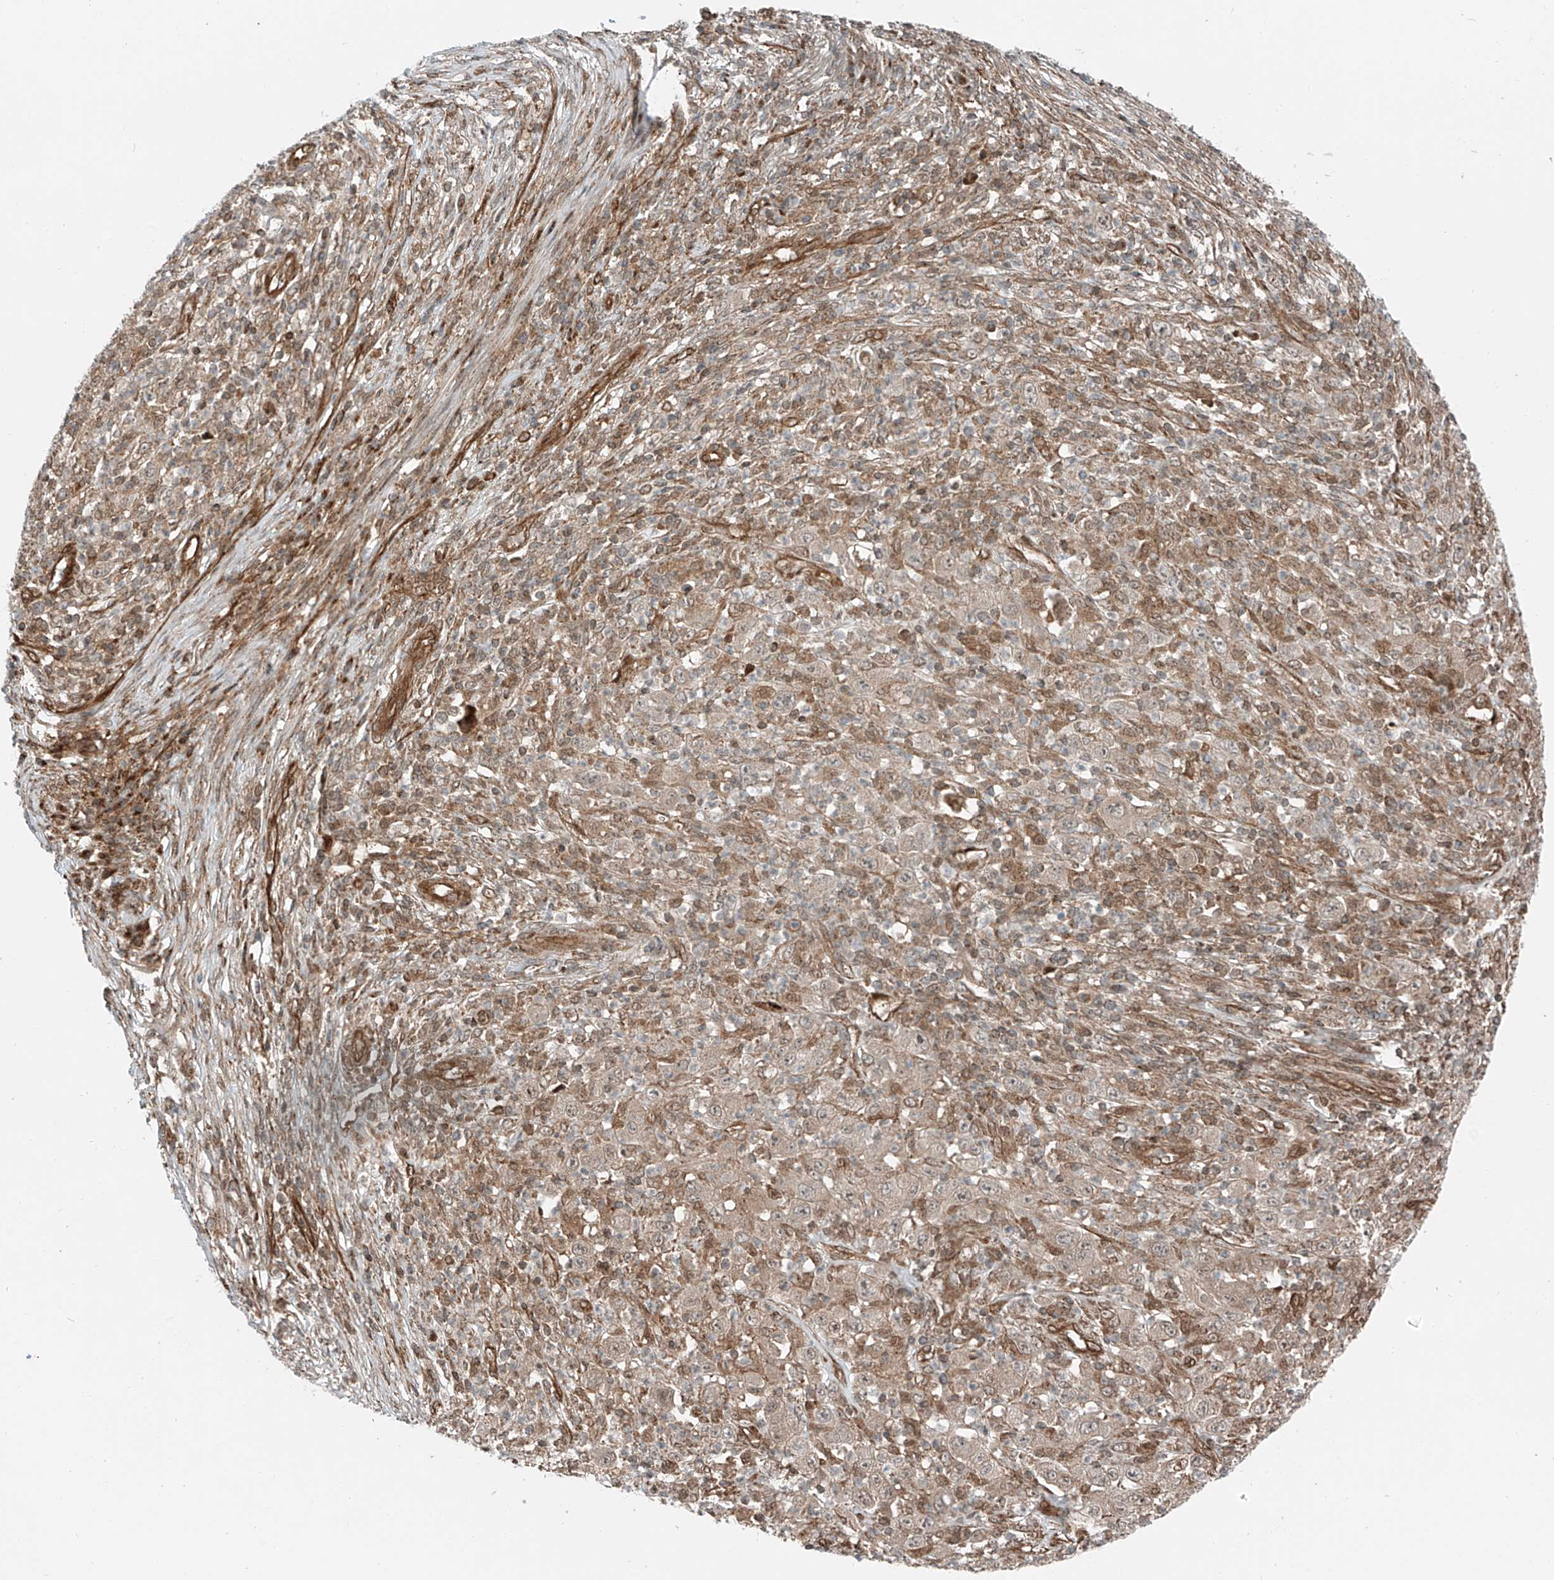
{"staining": {"intensity": "weak", "quantity": "25%-75%", "location": "cytoplasmic/membranous"}, "tissue": "melanoma", "cell_type": "Tumor cells", "image_type": "cancer", "snomed": [{"axis": "morphology", "description": "Malignant melanoma, Metastatic site"}, {"axis": "topography", "description": "Skin"}], "caption": "Brown immunohistochemical staining in human malignant melanoma (metastatic site) demonstrates weak cytoplasmic/membranous positivity in approximately 25%-75% of tumor cells.", "gene": "USP48", "patient": {"sex": "female", "age": 56}}